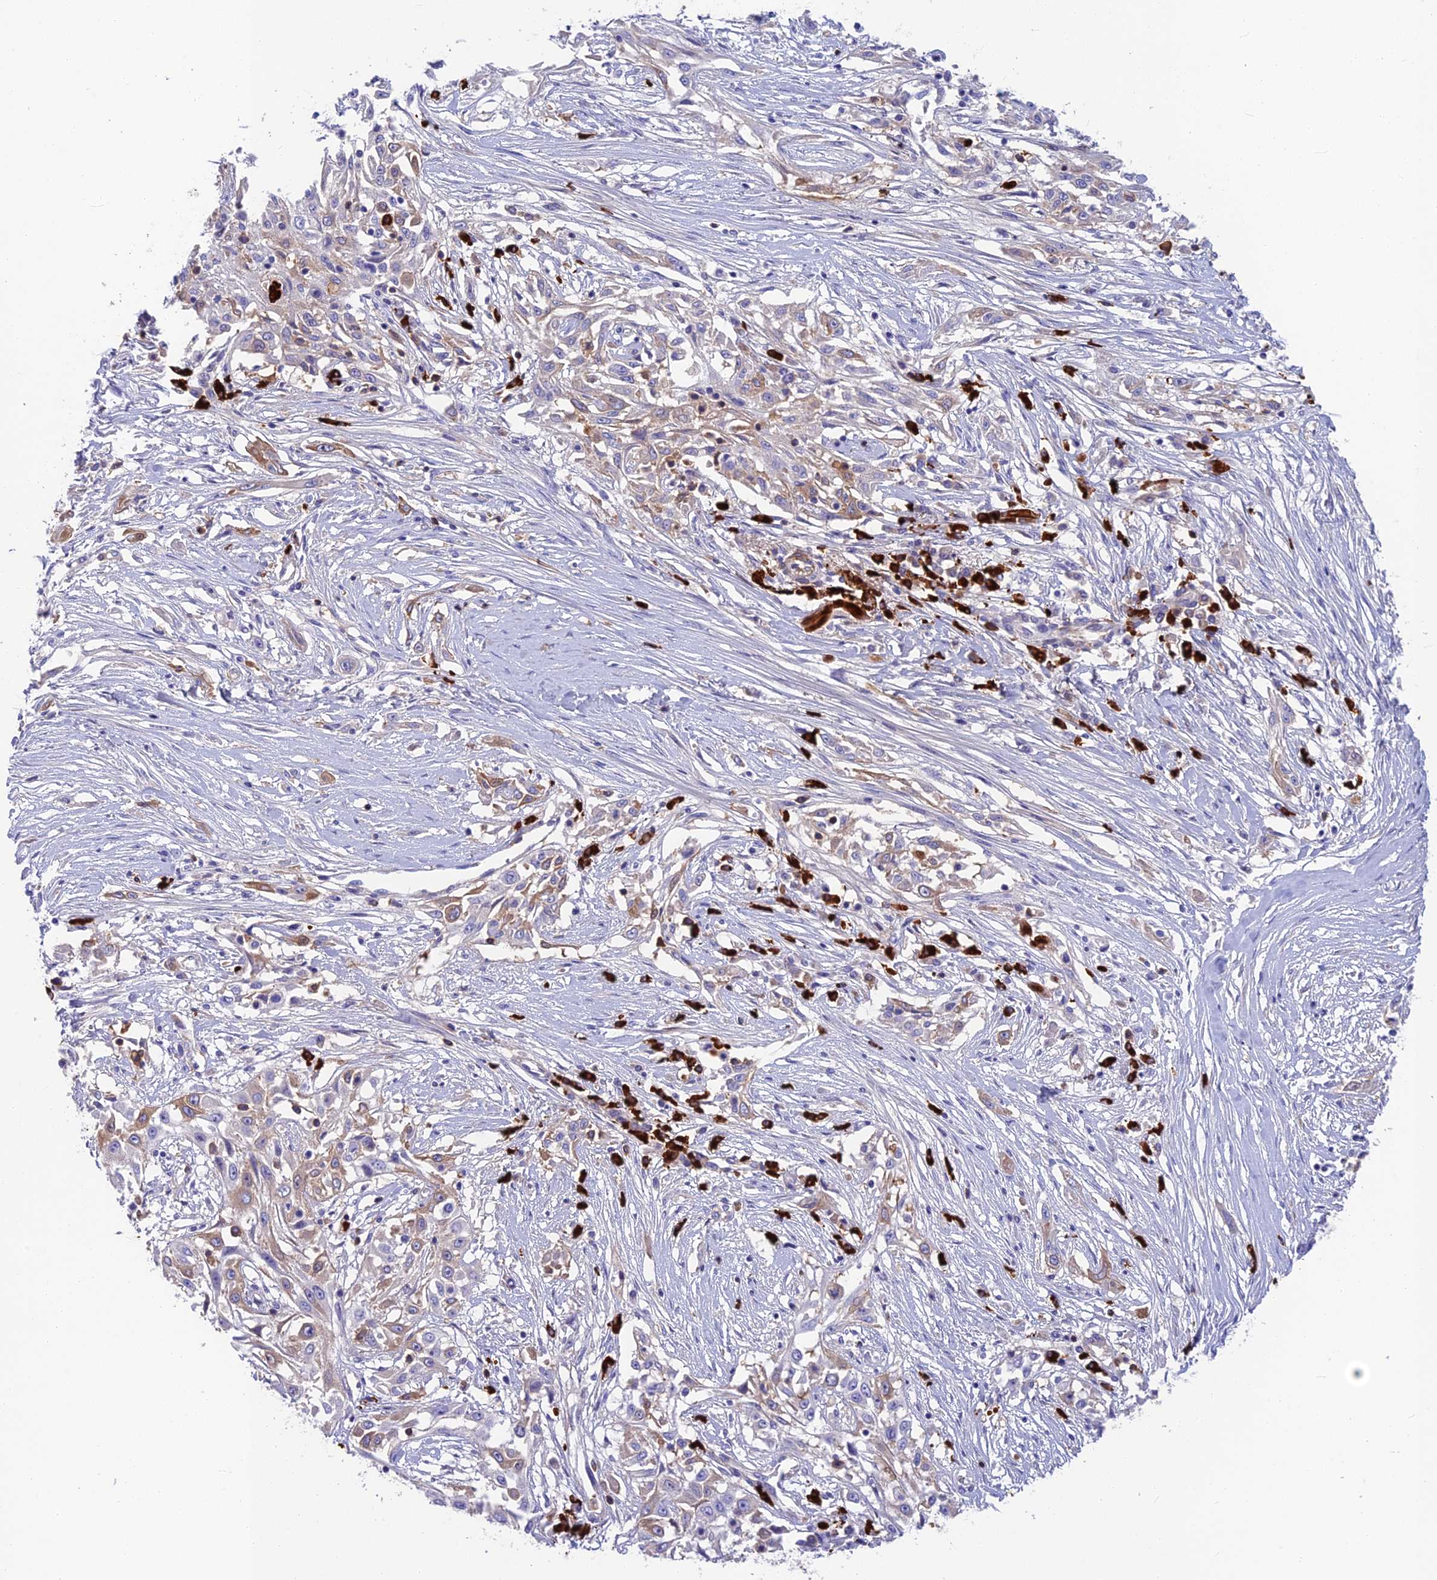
{"staining": {"intensity": "weak", "quantity": "<25%", "location": "cytoplasmic/membranous"}, "tissue": "skin cancer", "cell_type": "Tumor cells", "image_type": "cancer", "snomed": [{"axis": "morphology", "description": "Squamous cell carcinoma, NOS"}, {"axis": "morphology", "description": "Squamous cell carcinoma, metastatic, NOS"}, {"axis": "topography", "description": "Skin"}, {"axis": "topography", "description": "Lymph node"}], "caption": "The IHC micrograph has no significant expression in tumor cells of skin cancer (metastatic squamous cell carcinoma) tissue.", "gene": "SNAP91", "patient": {"sex": "male", "age": 75}}